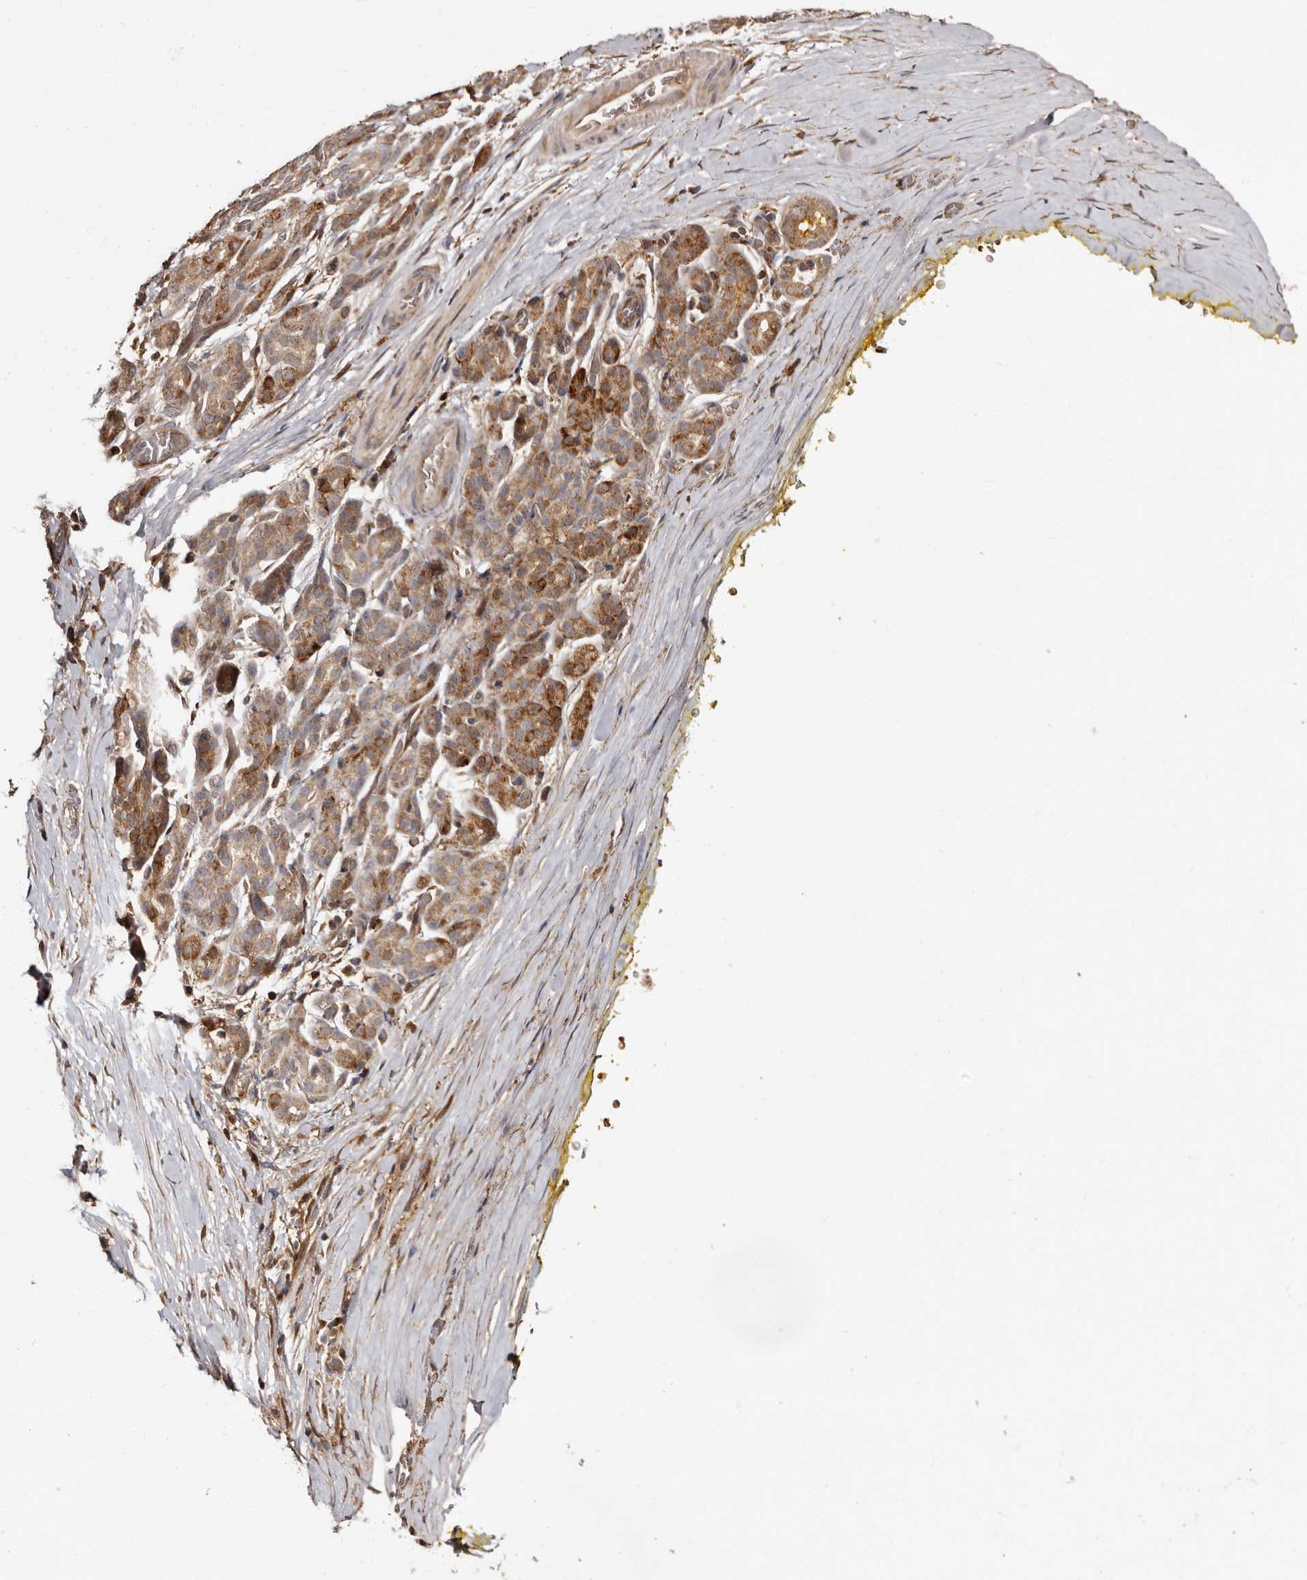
{"staining": {"intensity": "moderate", "quantity": ">75%", "location": "cytoplasmic/membranous"}, "tissue": "pancreatic cancer", "cell_type": "Tumor cells", "image_type": "cancer", "snomed": [{"axis": "morphology", "description": "Adenocarcinoma, NOS"}, {"axis": "topography", "description": "Pancreas"}], "caption": "A brown stain labels moderate cytoplasmic/membranous positivity of a protein in human pancreatic cancer (adenocarcinoma) tumor cells. The protein is stained brown, and the nuclei are stained in blue (DAB (3,3'-diaminobenzidine) IHC with brightfield microscopy, high magnification).", "gene": "BAX", "patient": {"sex": "male", "age": 72}}